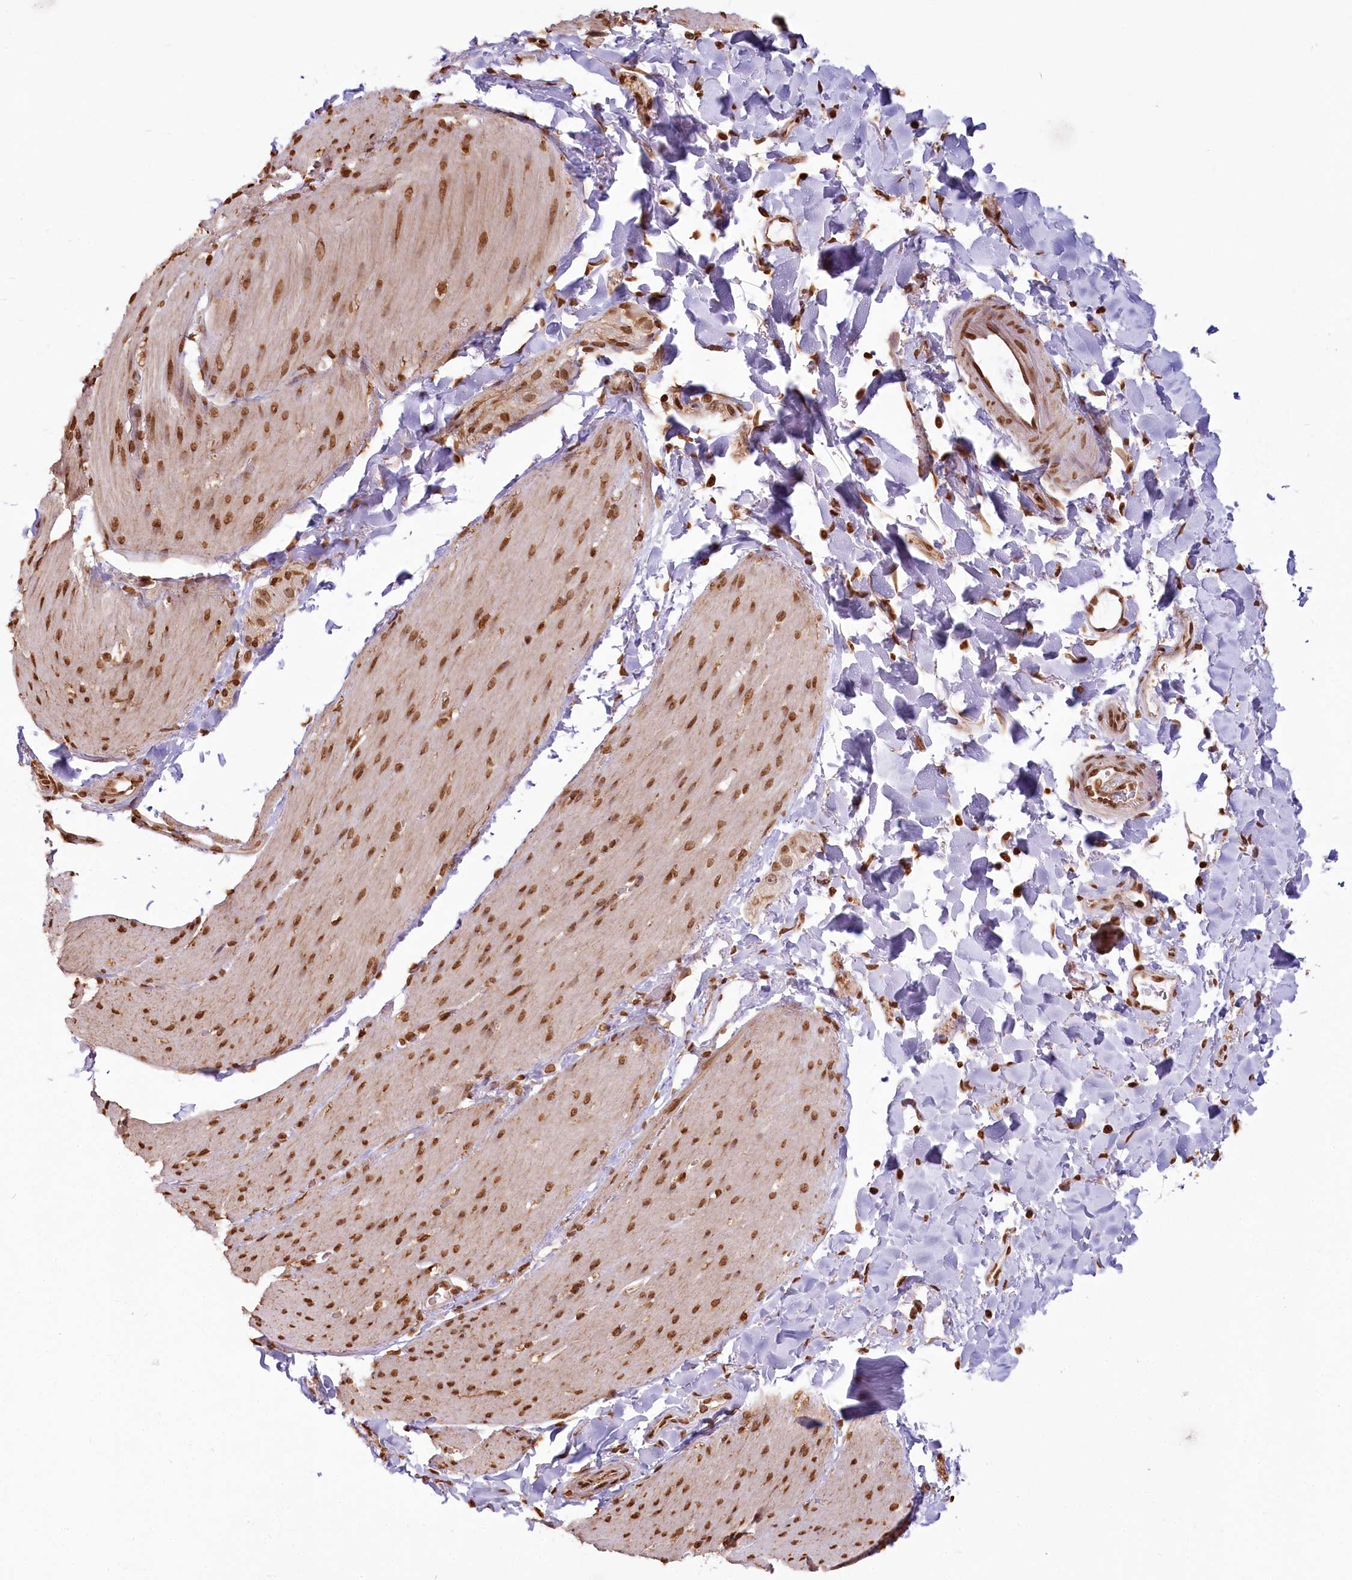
{"staining": {"intensity": "moderate", "quantity": ">75%", "location": "nuclear"}, "tissue": "smooth muscle", "cell_type": "Smooth muscle cells", "image_type": "normal", "snomed": [{"axis": "morphology", "description": "Normal tissue, NOS"}, {"axis": "topography", "description": "Smooth muscle"}, {"axis": "topography", "description": "Small intestine"}], "caption": "The image exhibits staining of unremarkable smooth muscle, revealing moderate nuclear protein expression (brown color) within smooth muscle cells.", "gene": "FAM13A", "patient": {"sex": "female", "age": 84}}